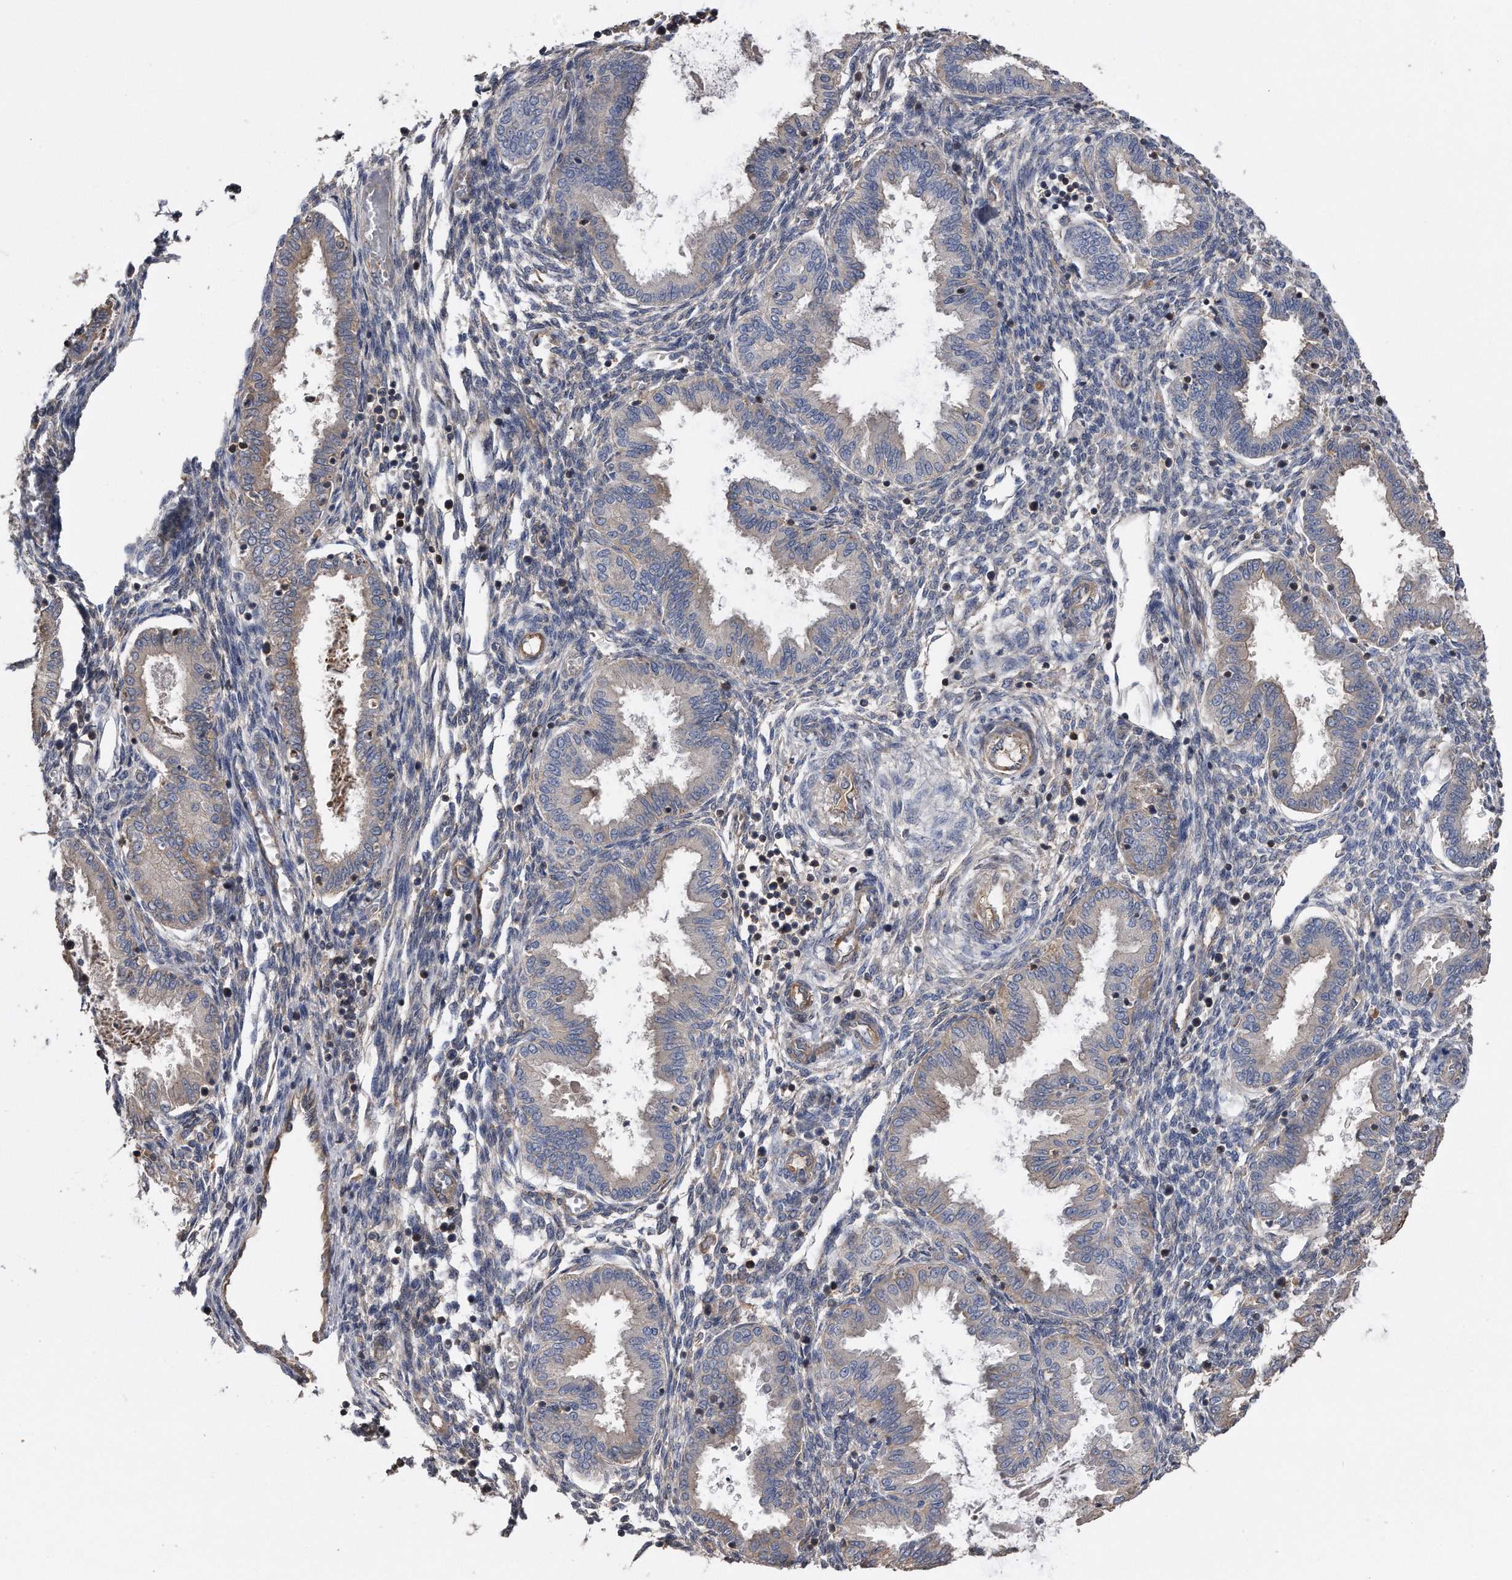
{"staining": {"intensity": "negative", "quantity": "none", "location": "none"}, "tissue": "endometrium", "cell_type": "Cells in endometrial stroma", "image_type": "normal", "snomed": [{"axis": "morphology", "description": "Normal tissue, NOS"}, {"axis": "topography", "description": "Endometrium"}], "caption": "This is an immunohistochemistry (IHC) photomicrograph of unremarkable human endometrium. There is no staining in cells in endometrial stroma.", "gene": "KCND3", "patient": {"sex": "female", "age": 33}}